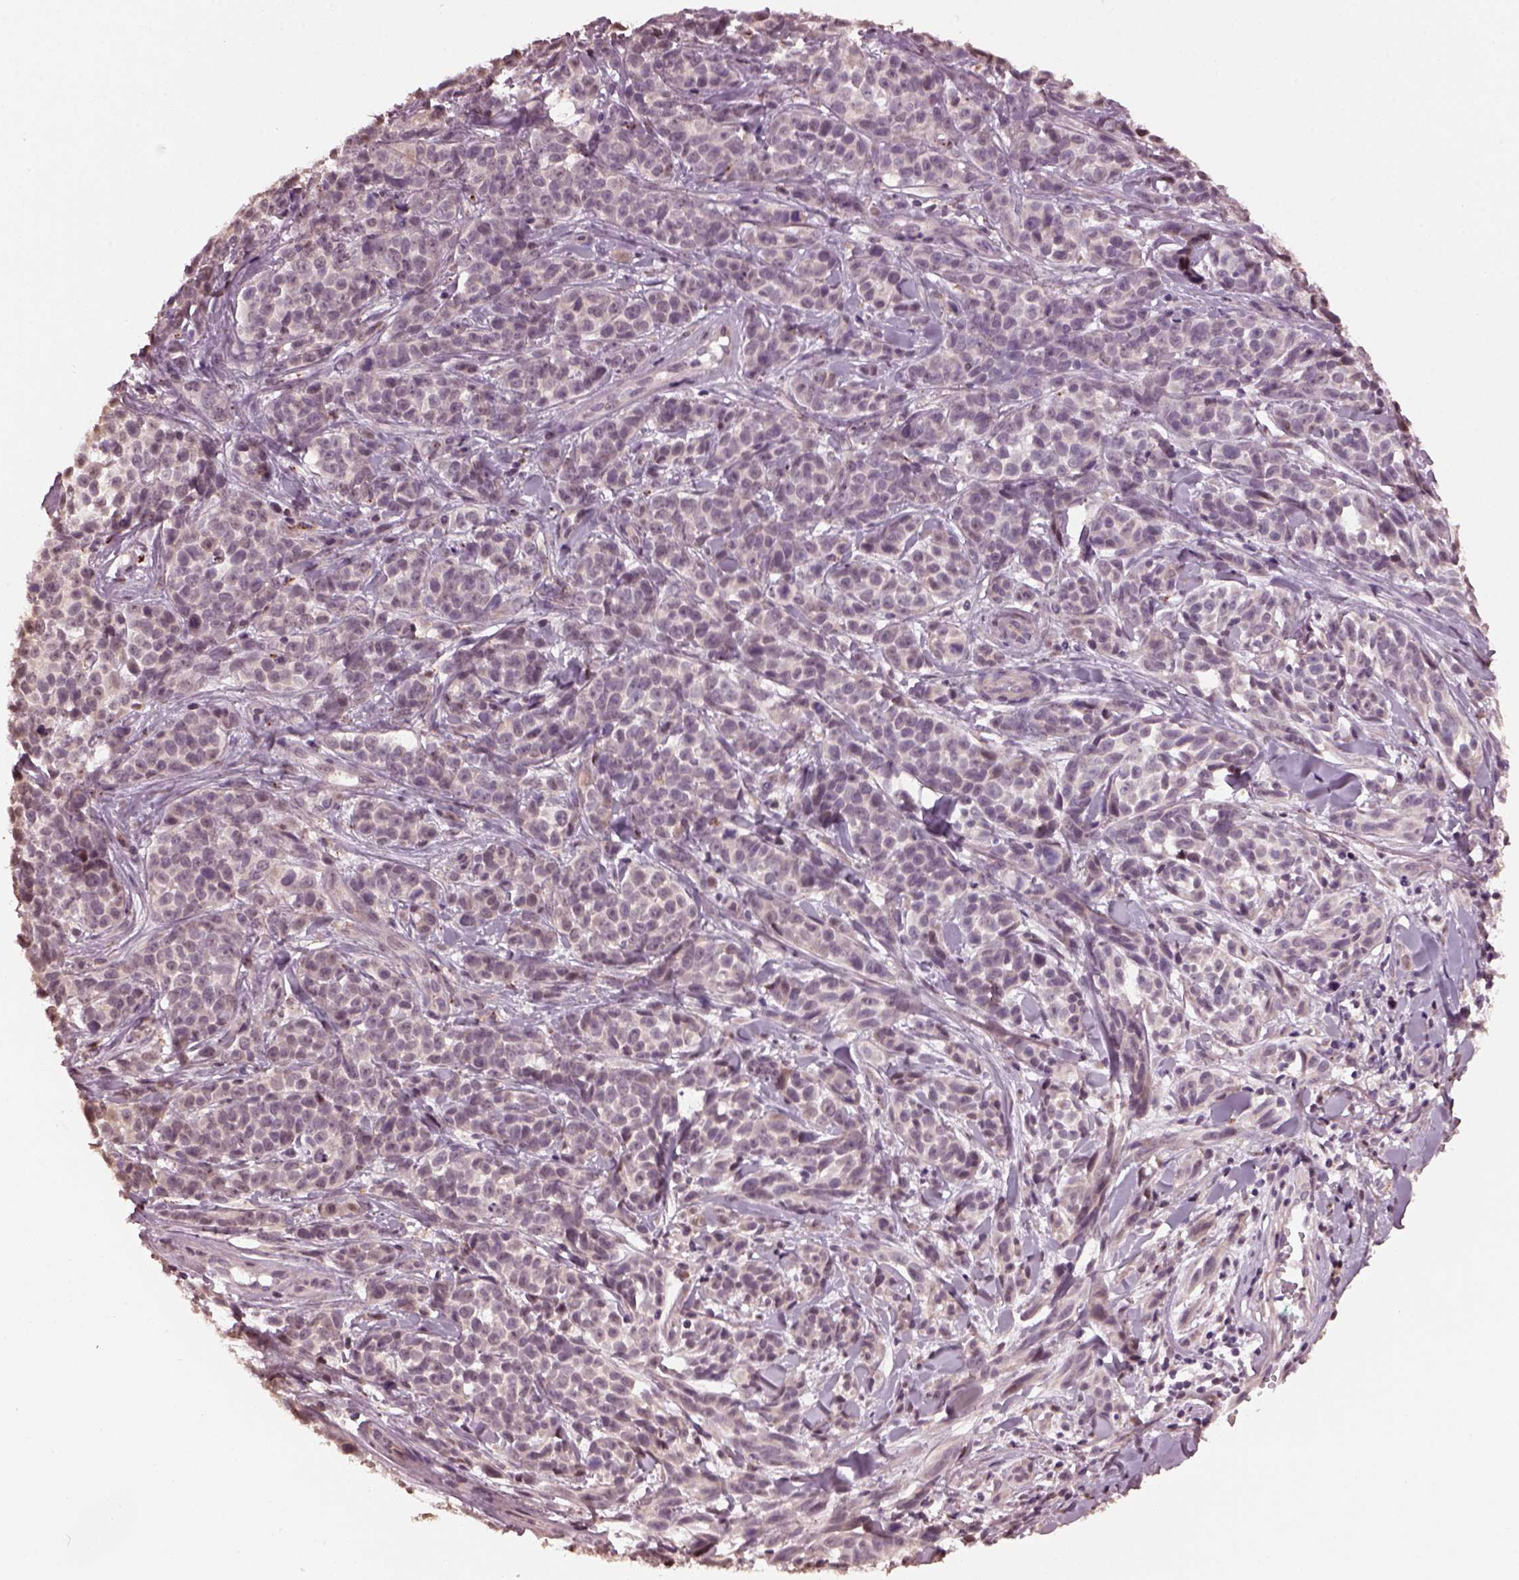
{"staining": {"intensity": "negative", "quantity": "none", "location": "none"}, "tissue": "melanoma", "cell_type": "Tumor cells", "image_type": "cancer", "snomed": [{"axis": "morphology", "description": "Malignant melanoma, NOS"}, {"axis": "topography", "description": "Skin"}], "caption": "Immunohistochemistry (IHC) of melanoma demonstrates no expression in tumor cells.", "gene": "RUFY3", "patient": {"sex": "female", "age": 88}}